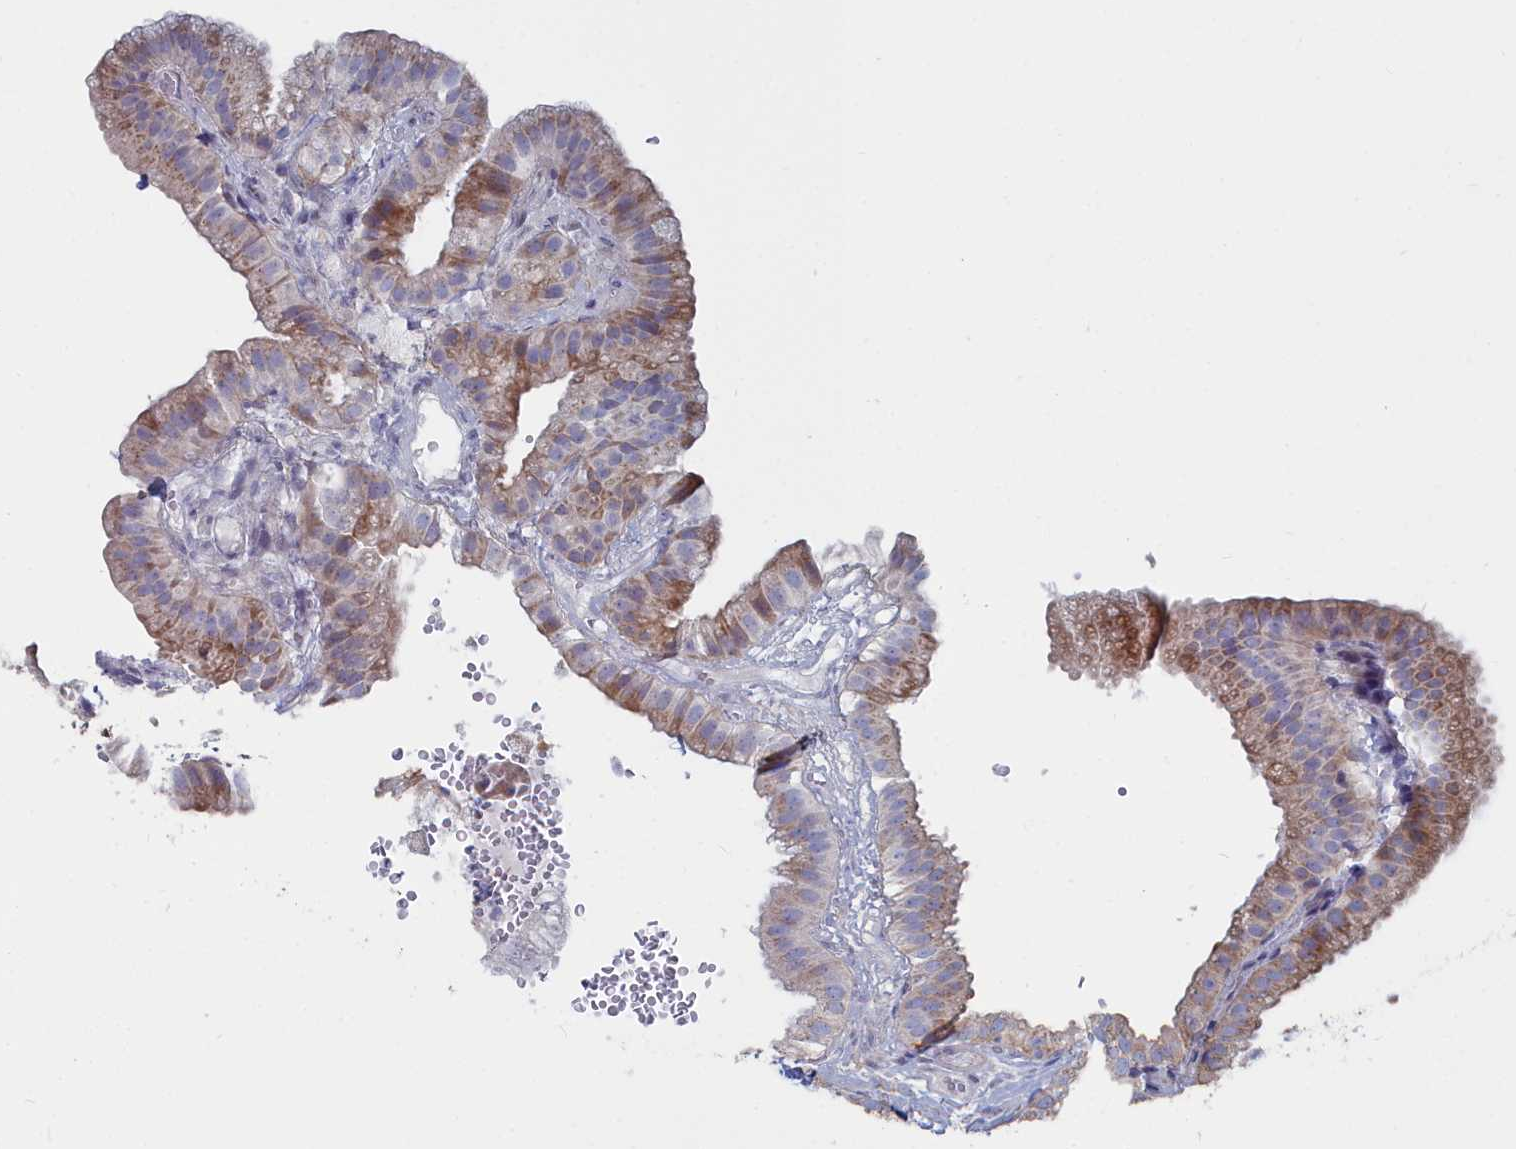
{"staining": {"intensity": "moderate", "quantity": ">75%", "location": "cytoplasmic/membranous"}, "tissue": "gallbladder", "cell_type": "Glandular cells", "image_type": "normal", "snomed": [{"axis": "morphology", "description": "Normal tissue, NOS"}, {"axis": "topography", "description": "Gallbladder"}], "caption": "A brown stain labels moderate cytoplasmic/membranous staining of a protein in glandular cells of benign gallbladder.", "gene": "SHISAL2A", "patient": {"sex": "female", "age": 61}}